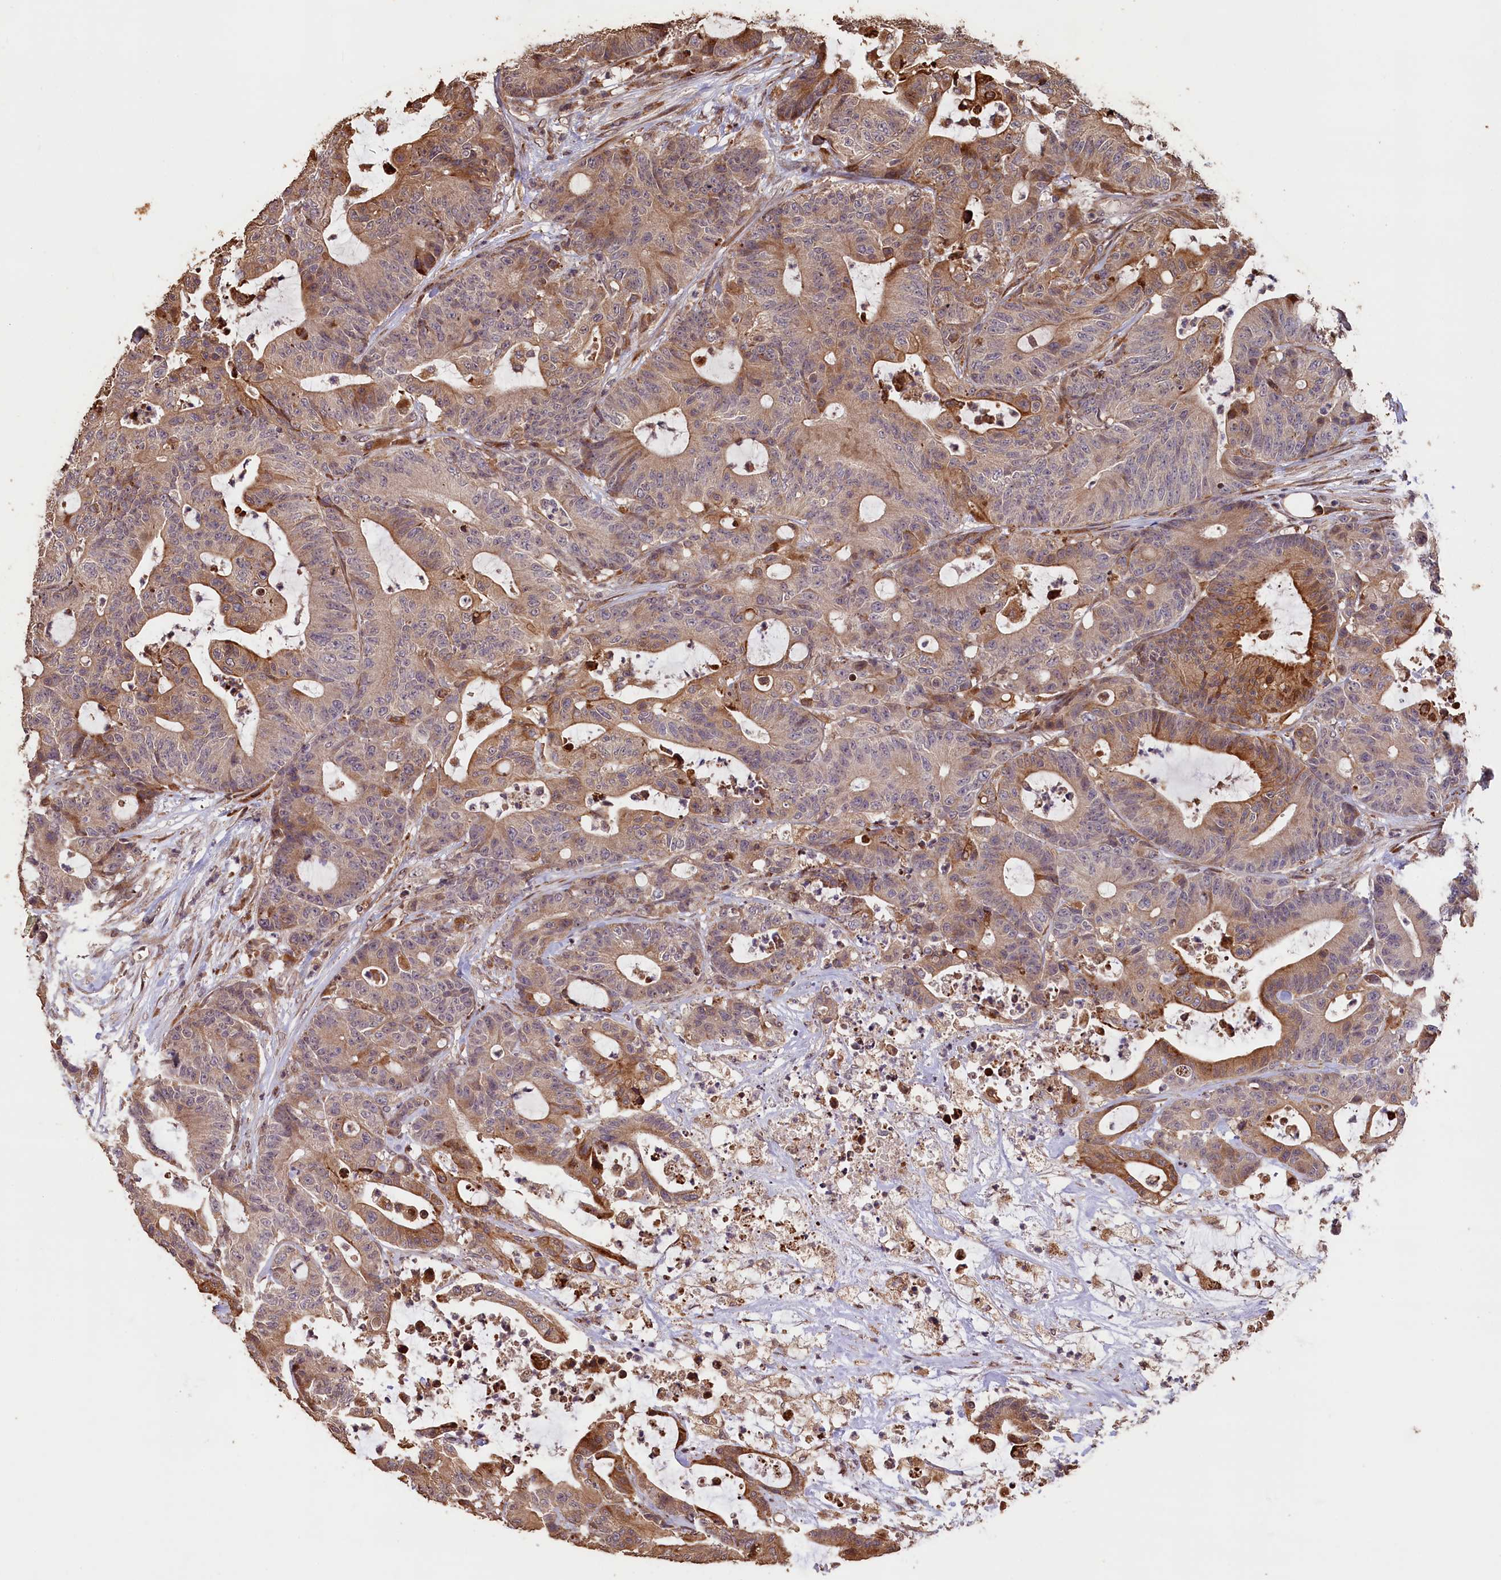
{"staining": {"intensity": "moderate", "quantity": ">75%", "location": "cytoplasmic/membranous"}, "tissue": "colorectal cancer", "cell_type": "Tumor cells", "image_type": "cancer", "snomed": [{"axis": "morphology", "description": "Adenocarcinoma, NOS"}, {"axis": "topography", "description": "Colon"}], "caption": "Brown immunohistochemical staining in colorectal adenocarcinoma reveals moderate cytoplasmic/membranous positivity in approximately >75% of tumor cells. The staining is performed using DAB brown chromogen to label protein expression. The nuclei are counter-stained blue using hematoxylin.", "gene": "SLC38A7", "patient": {"sex": "female", "age": 84}}